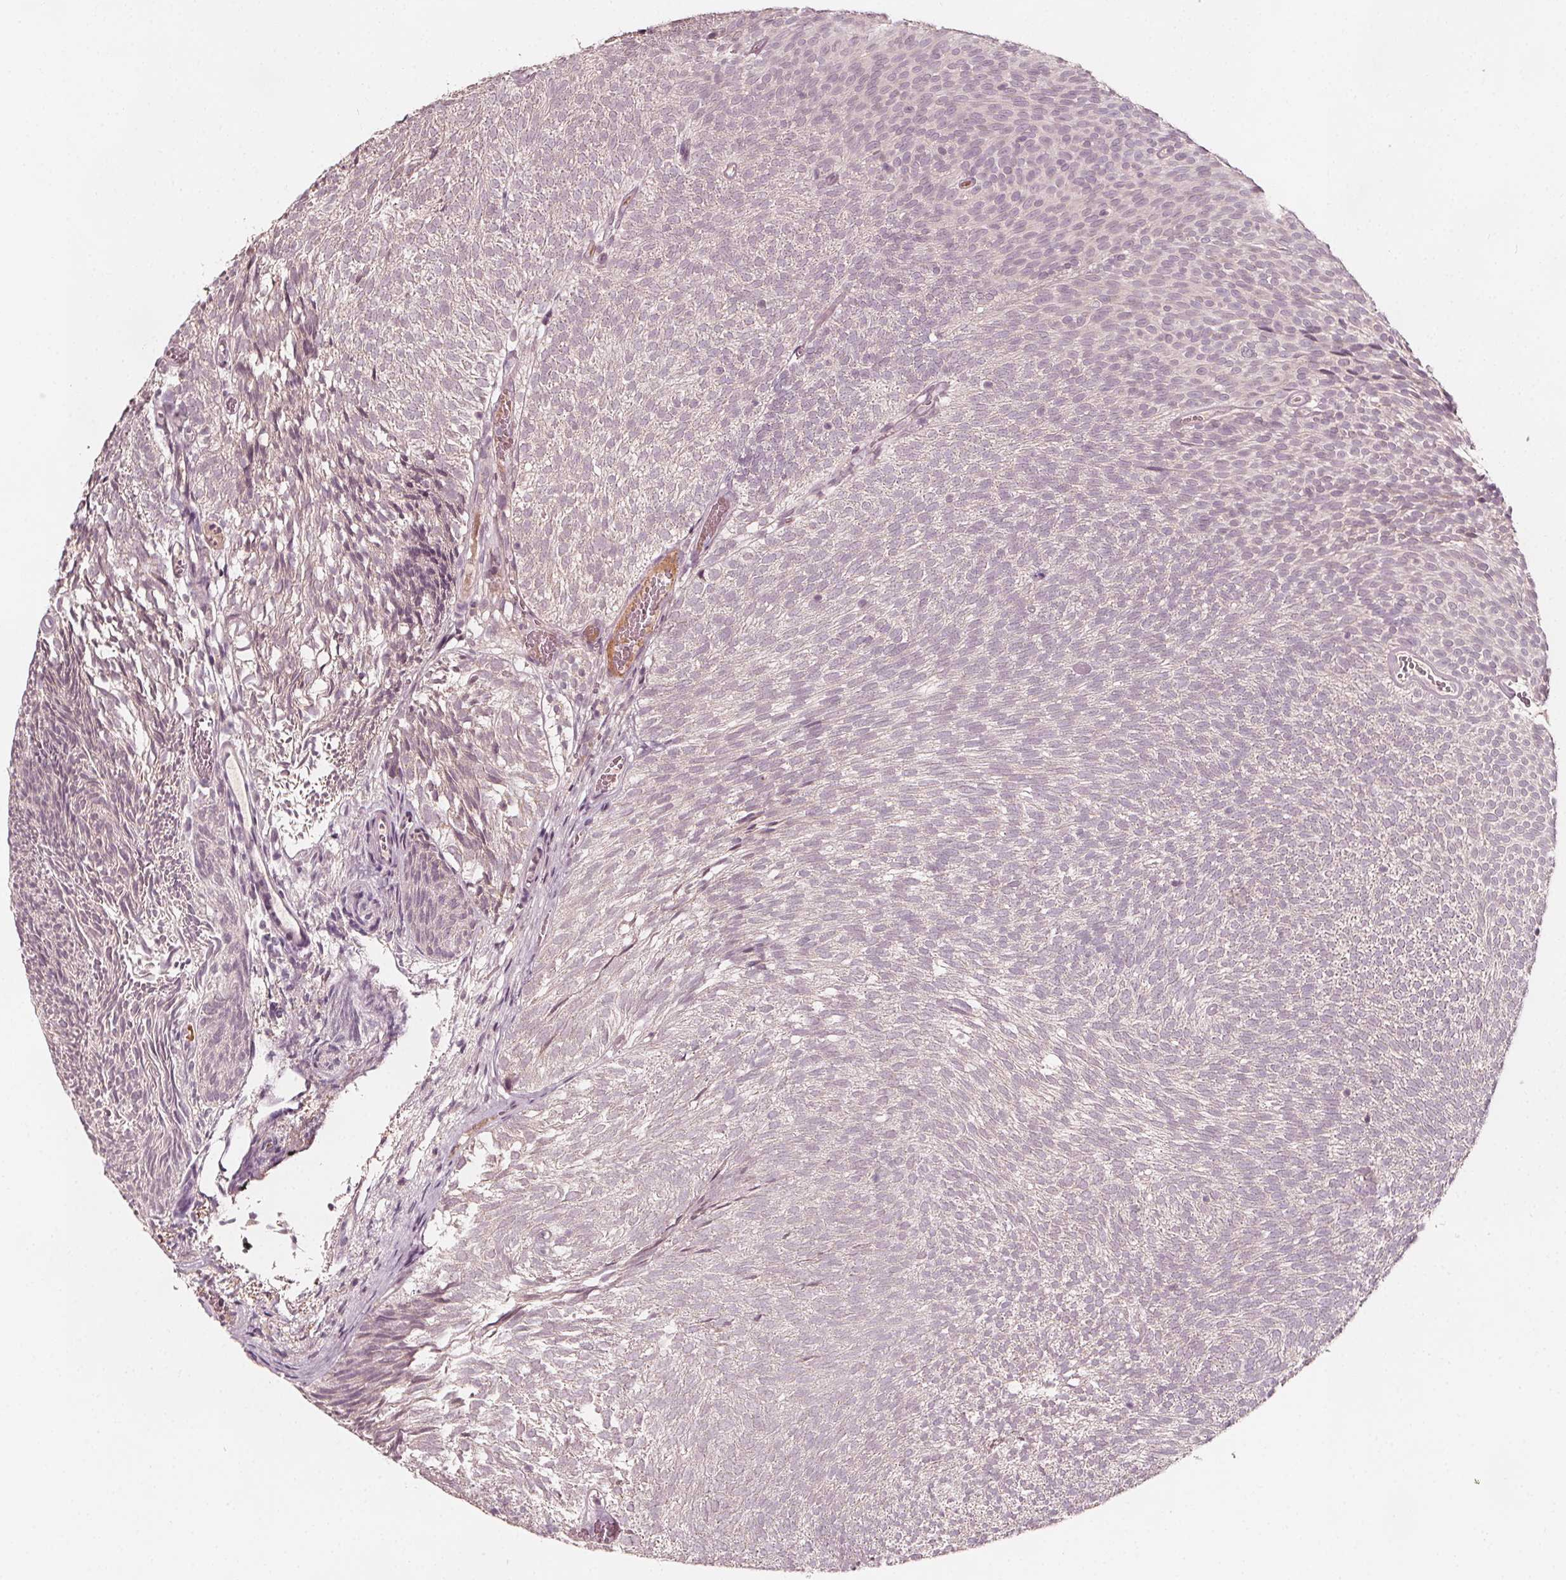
{"staining": {"intensity": "negative", "quantity": "none", "location": "none"}, "tissue": "urothelial cancer", "cell_type": "Tumor cells", "image_type": "cancer", "snomed": [{"axis": "morphology", "description": "Urothelial carcinoma, Low grade"}, {"axis": "topography", "description": "Urinary bladder"}], "caption": "Immunohistochemistry of urothelial carcinoma (low-grade) exhibits no expression in tumor cells.", "gene": "NPC1L1", "patient": {"sex": "male", "age": 77}}